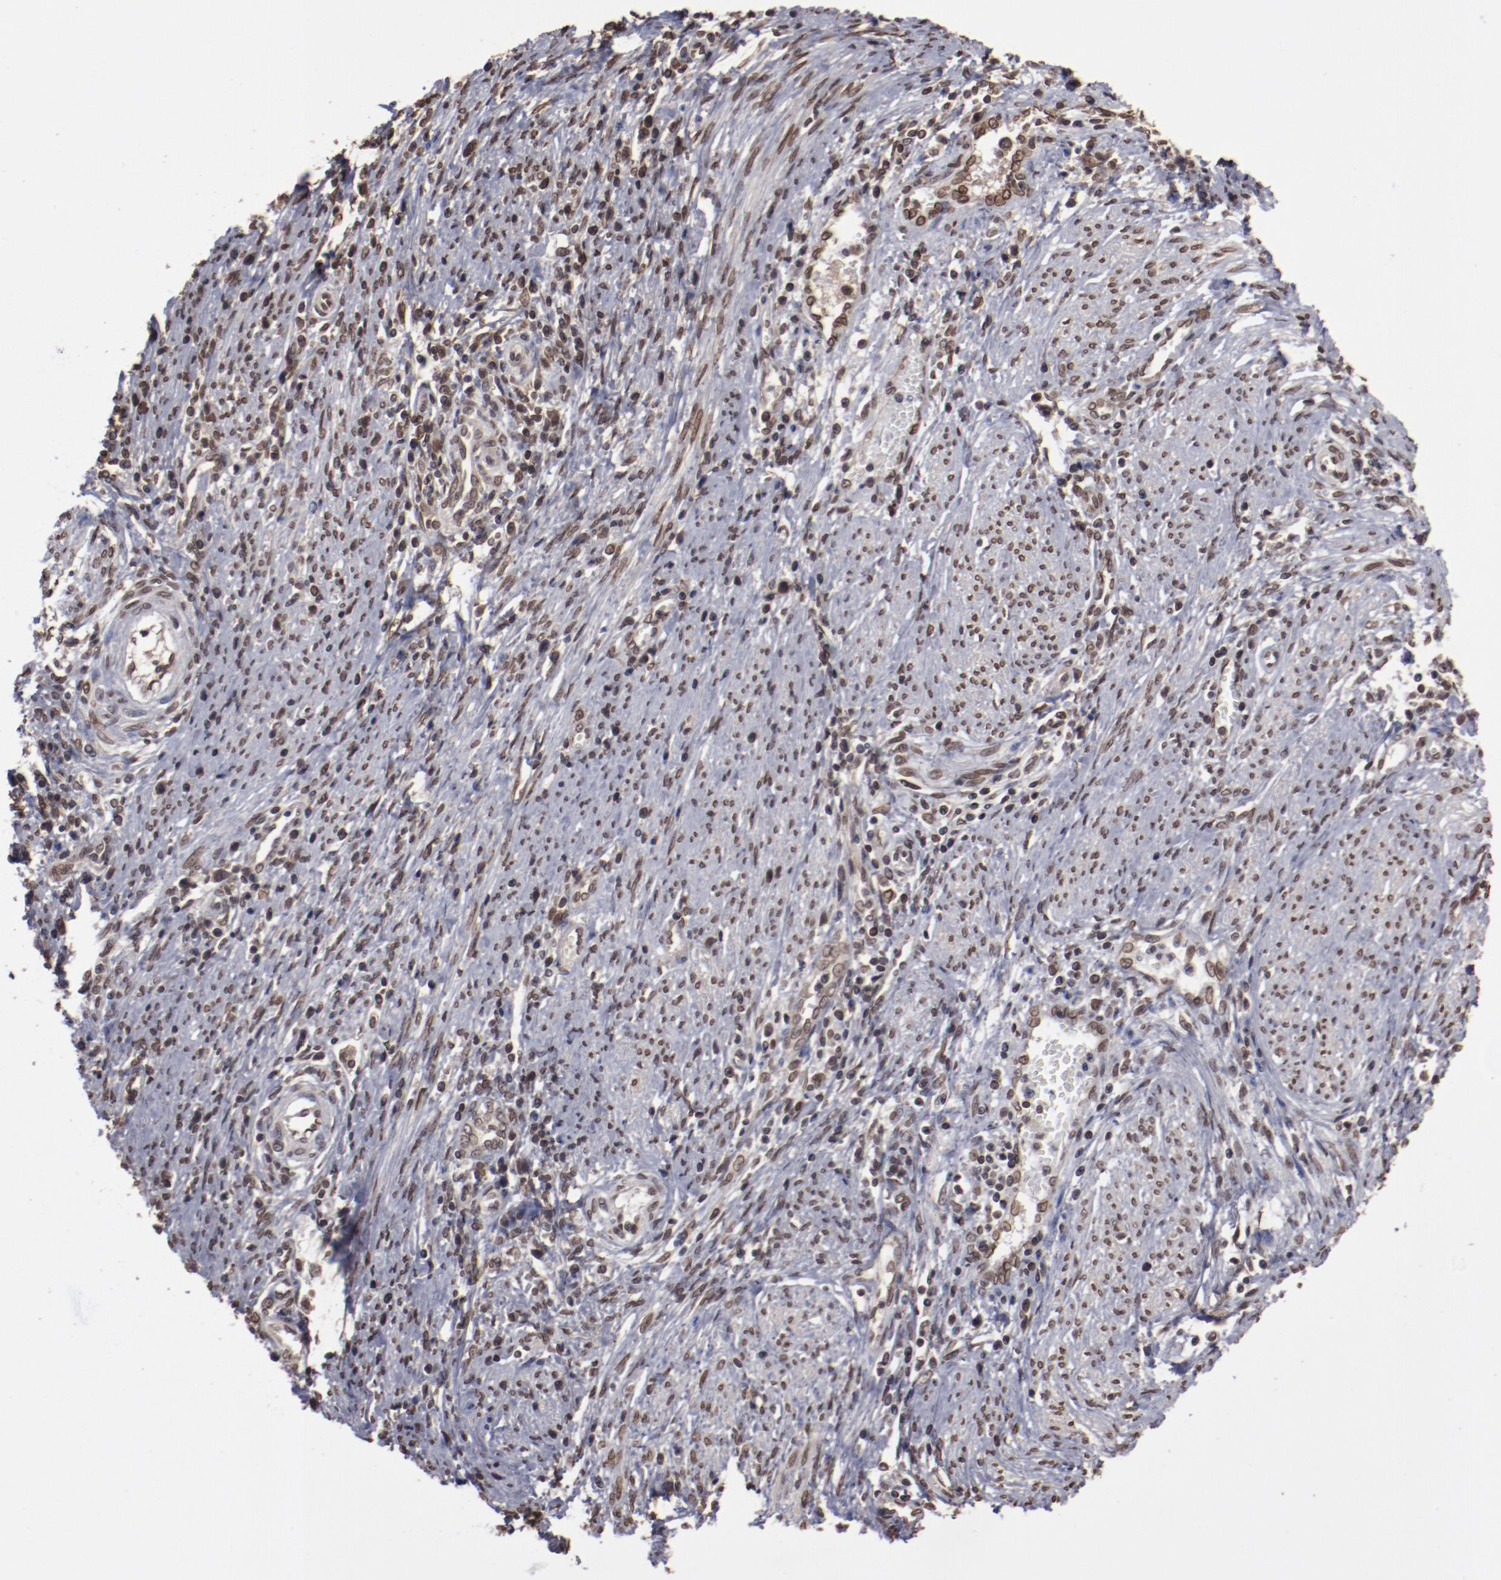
{"staining": {"intensity": "moderate", "quantity": ">75%", "location": "nuclear"}, "tissue": "cervical cancer", "cell_type": "Tumor cells", "image_type": "cancer", "snomed": [{"axis": "morphology", "description": "Adenocarcinoma, NOS"}, {"axis": "topography", "description": "Cervix"}], "caption": "Brown immunohistochemical staining in human cervical adenocarcinoma shows moderate nuclear positivity in about >75% of tumor cells.", "gene": "AKT1", "patient": {"sex": "female", "age": 36}}